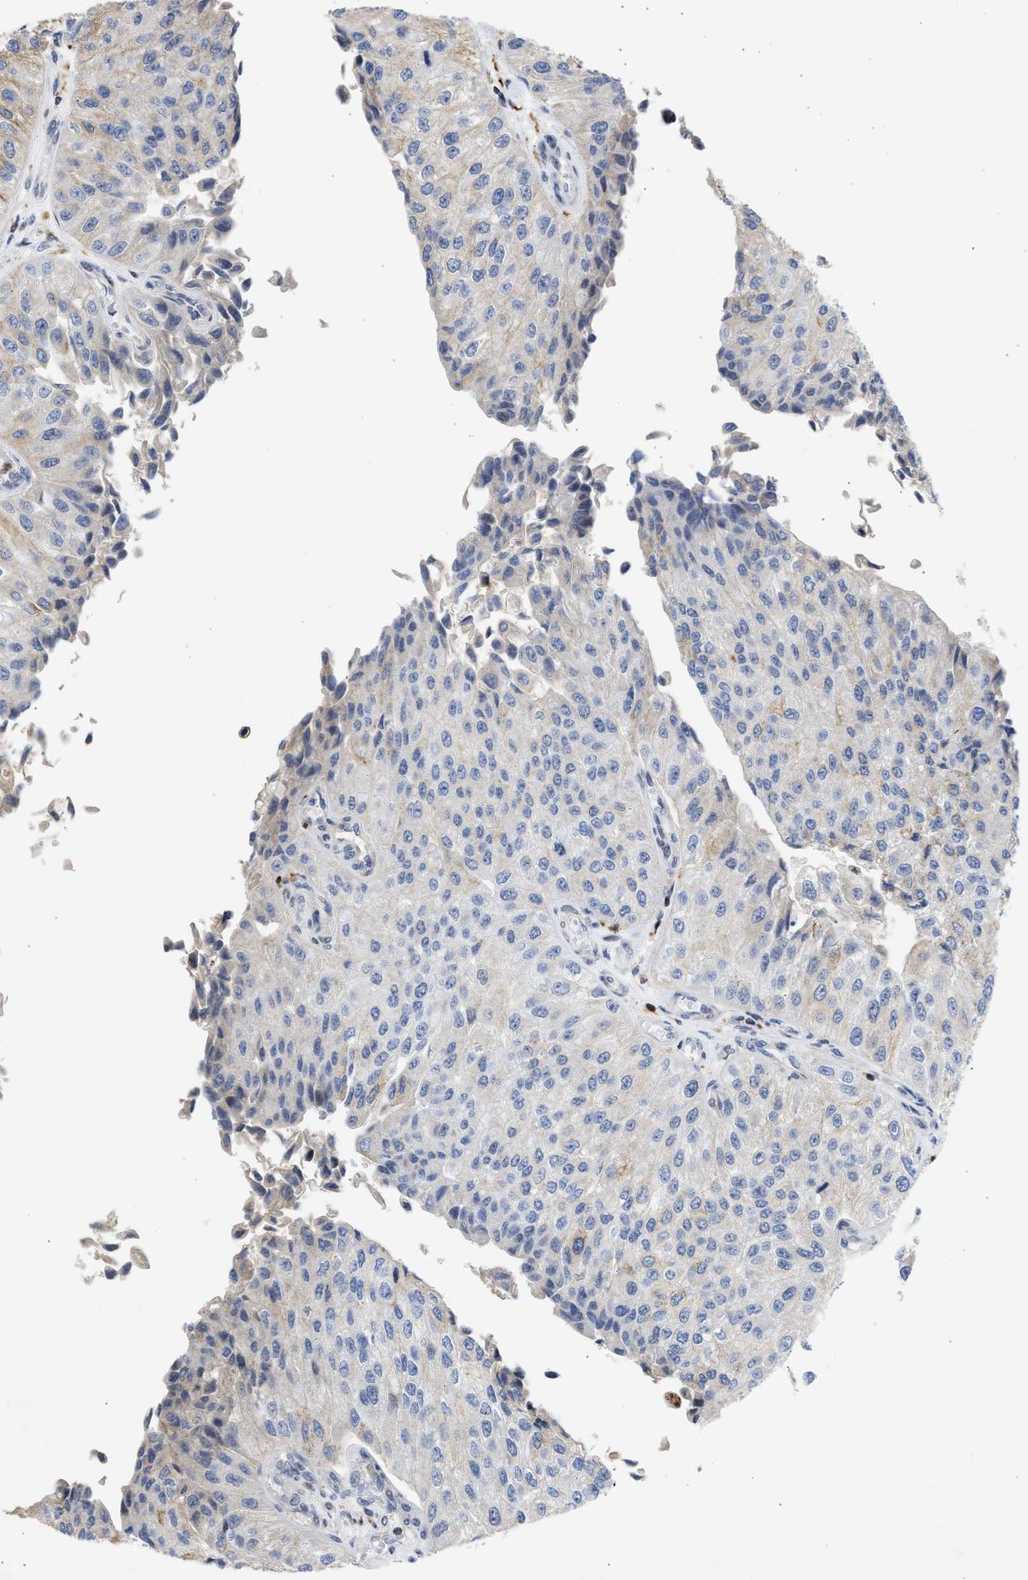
{"staining": {"intensity": "weak", "quantity": "<25%", "location": "cytoplasmic/membranous"}, "tissue": "urothelial cancer", "cell_type": "Tumor cells", "image_type": "cancer", "snomed": [{"axis": "morphology", "description": "Urothelial carcinoma, High grade"}, {"axis": "topography", "description": "Kidney"}, {"axis": "topography", "description": "Urinary bladder"}], "caption": "This photomicrograph is of high-grade urothelial carcinoma stained with IHC to label a protein in brown with the nuclei are counter-stained blue. There is no expression in tumor cells.", "gene": "ENSG00000142539", "patient": {"sex": "male", "age": 77}}